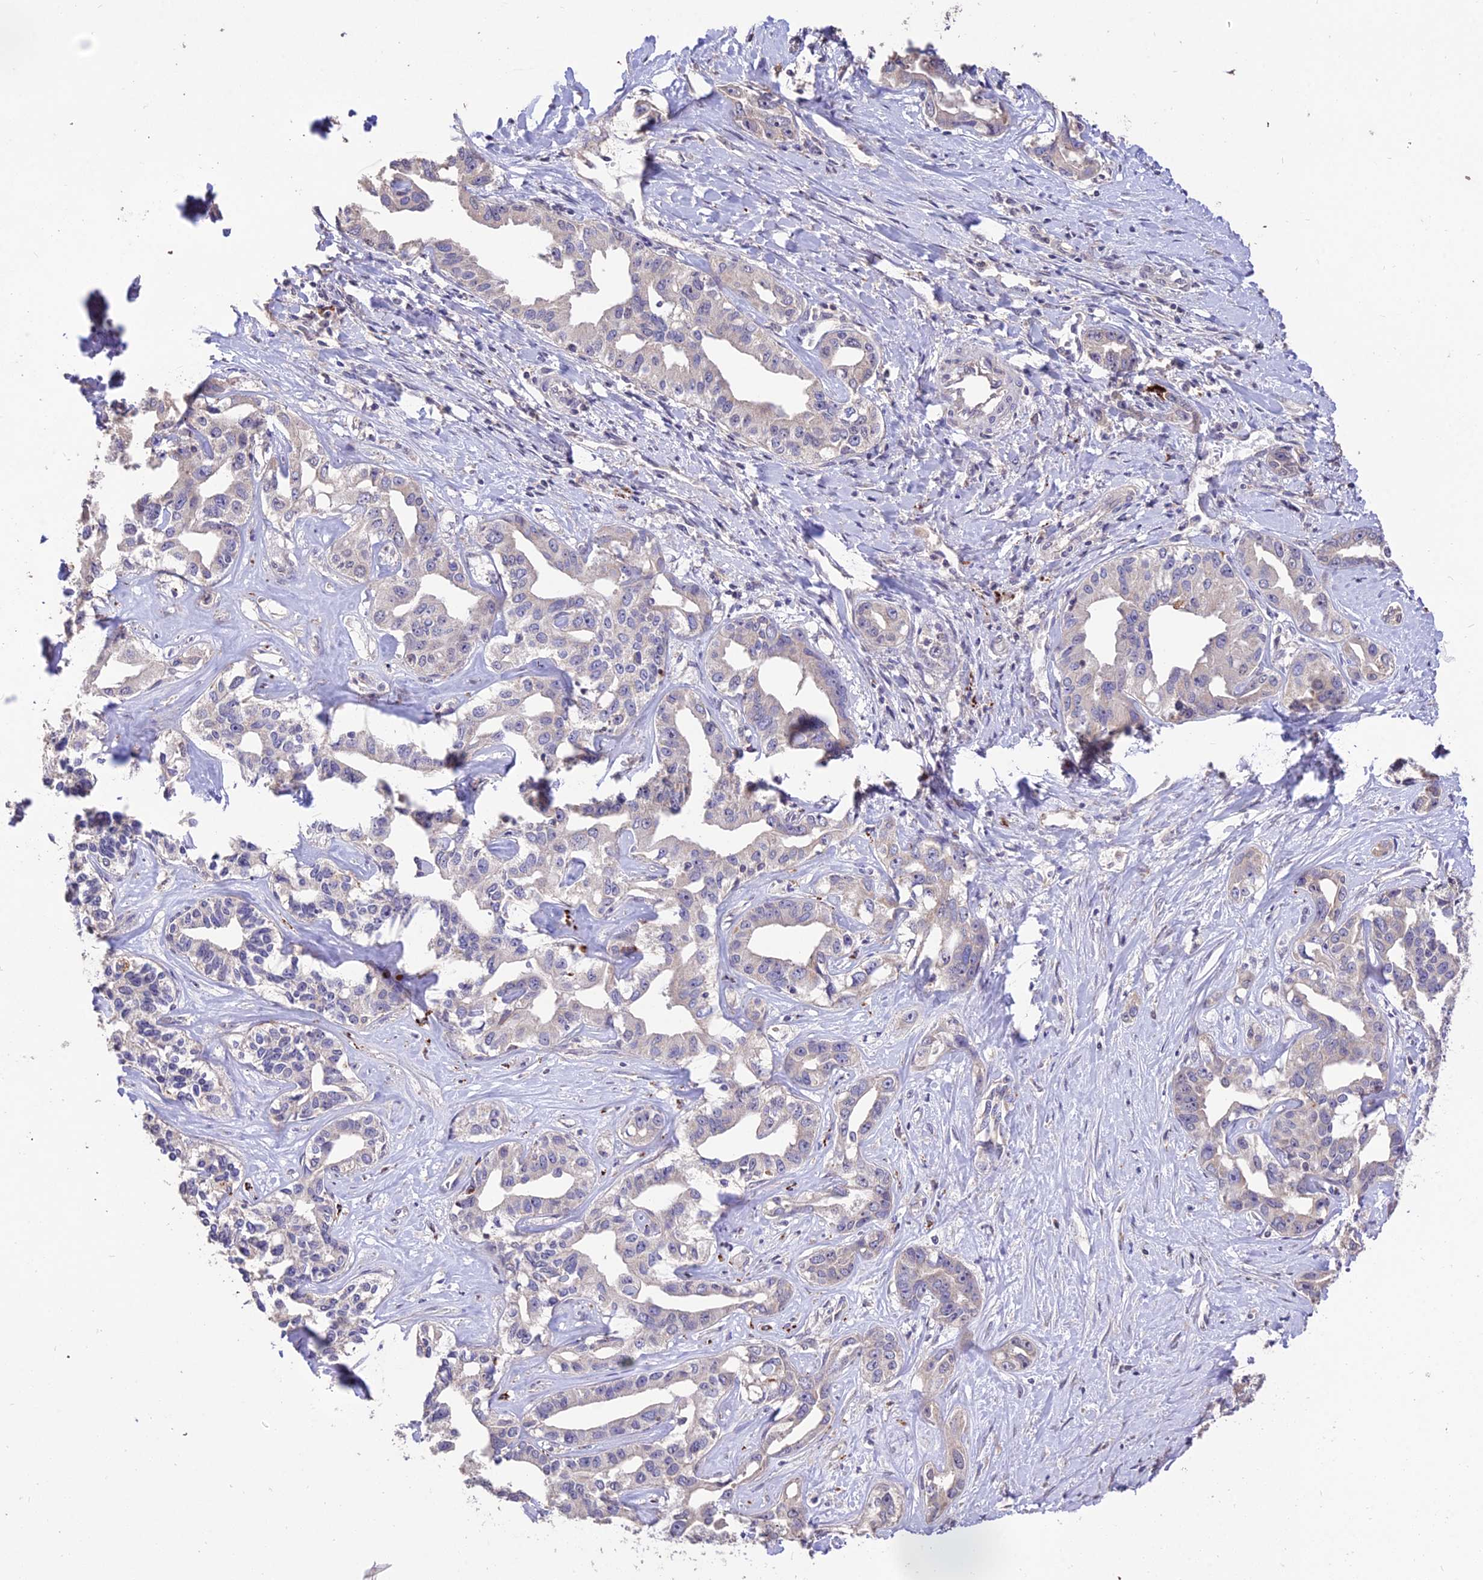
{"staining": {"intensity": "negative", "quantity": "none", "location": "none"}, "tissue": "liver cancer", "cell_type": "Tumor cells", "image_type": "cancer", "snomed": [{"axis": "morphology", "description": "Cholangiocarcinoma"}, {"axis": "topography", "description": "Liver"}], "caption": "IHC photomicrograph of liver cancer stained for a protein (brown), which reveals no expression in tumor cells. (DAB (3,3'-diaminobenzidine) immunohistochemistry (IHC) with hematoxylin counter stain).", "gene": "SDHD", "patient": {"sex": "male", "age": 59}}